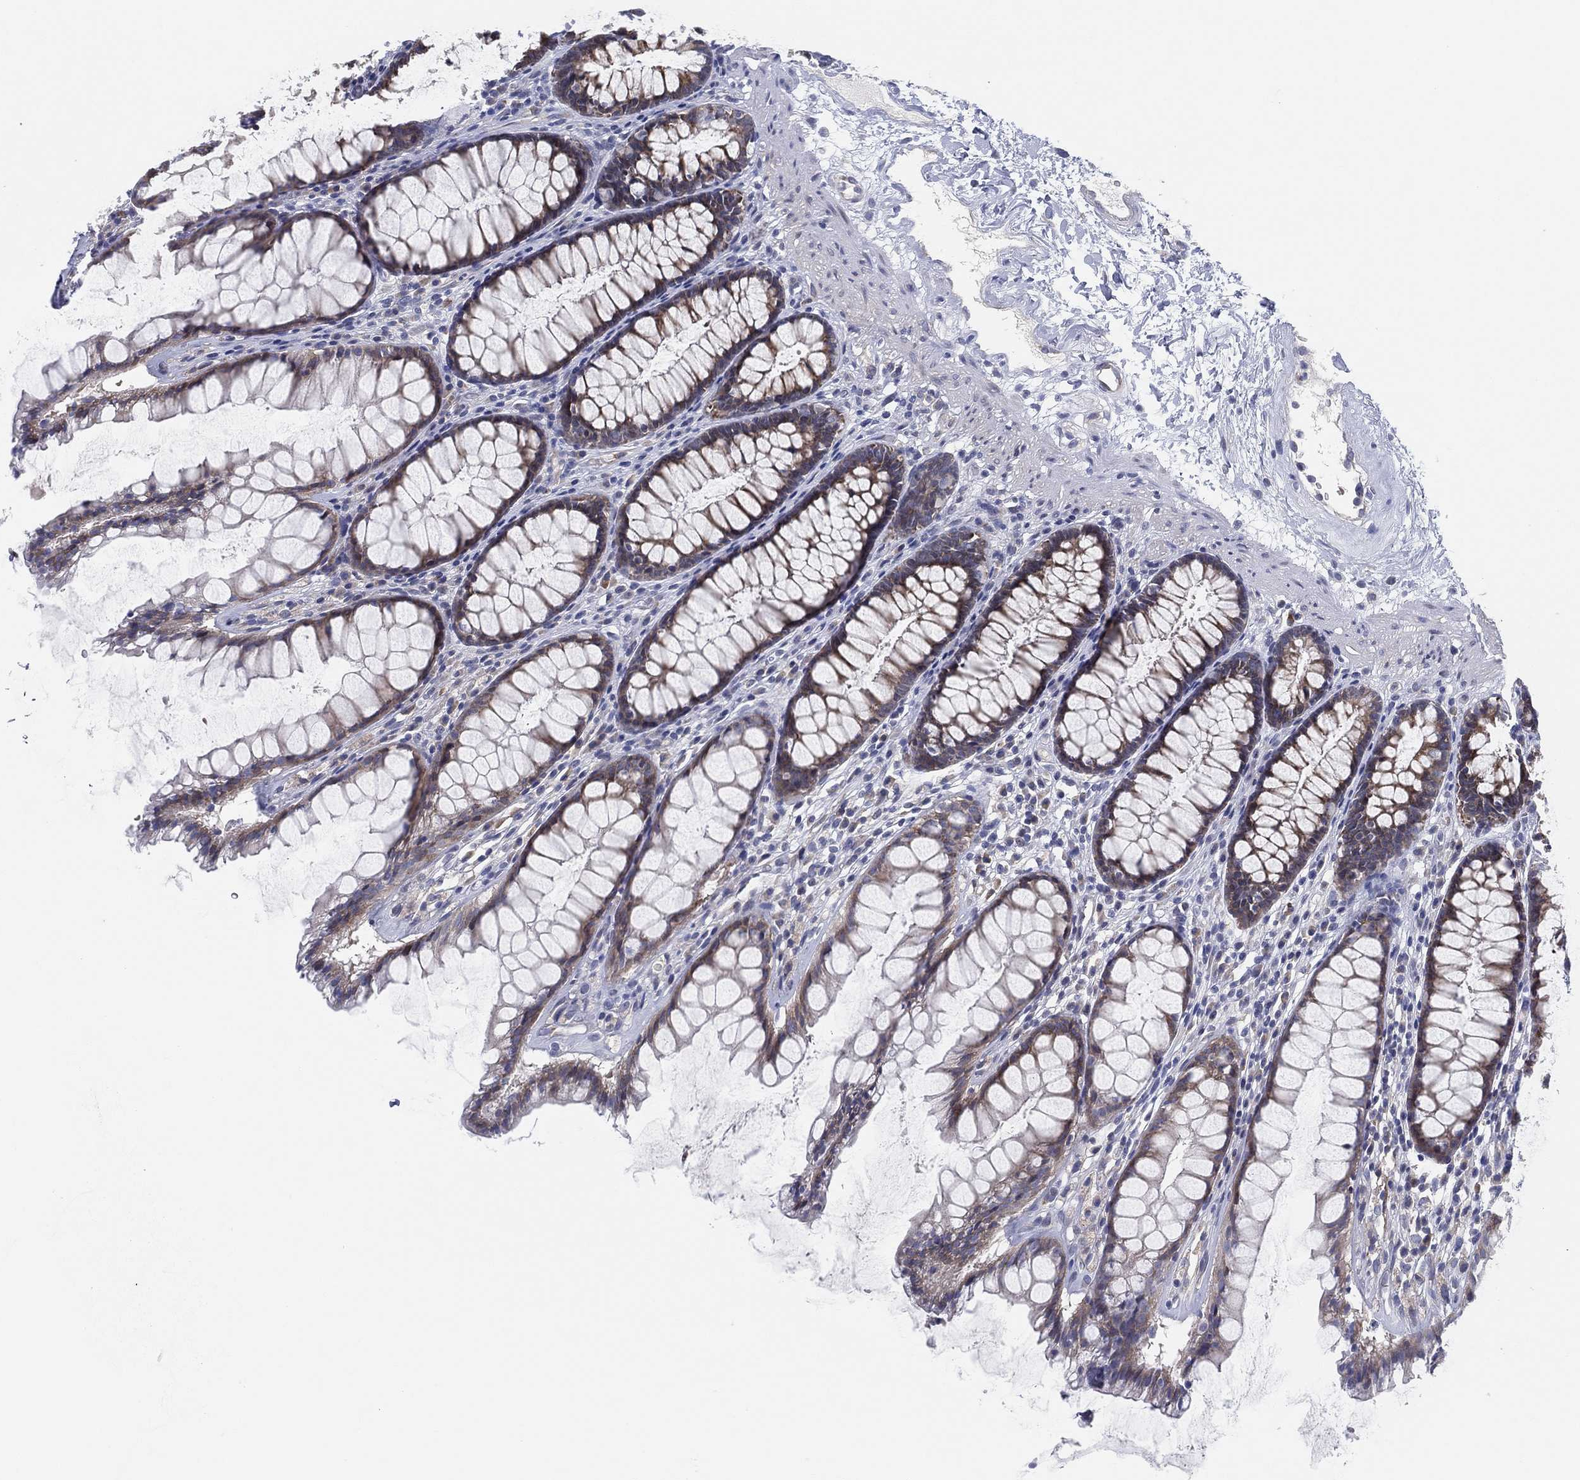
{"staining": {"intensity": "weak", "quantity": "<25%", "location": "cytoplasmic/membranous"}, "tissue": "rectum", "cell_type": "Glandular cells", "image_type": "normal", "snomed": [{"axis": "morphology", "description": "Normal tissue, NOS"}, {"axis": "topography", "description": "Rectum"}], "caption": "This image is of benign rectum stained with immunohistochemistry (IHC) to label a protein in brown with the nuclei are counter-stained blue. There is no positivity in glandular cells.", "gene": "HEATR4", "patient": {"sex": "male", "age": 72}}